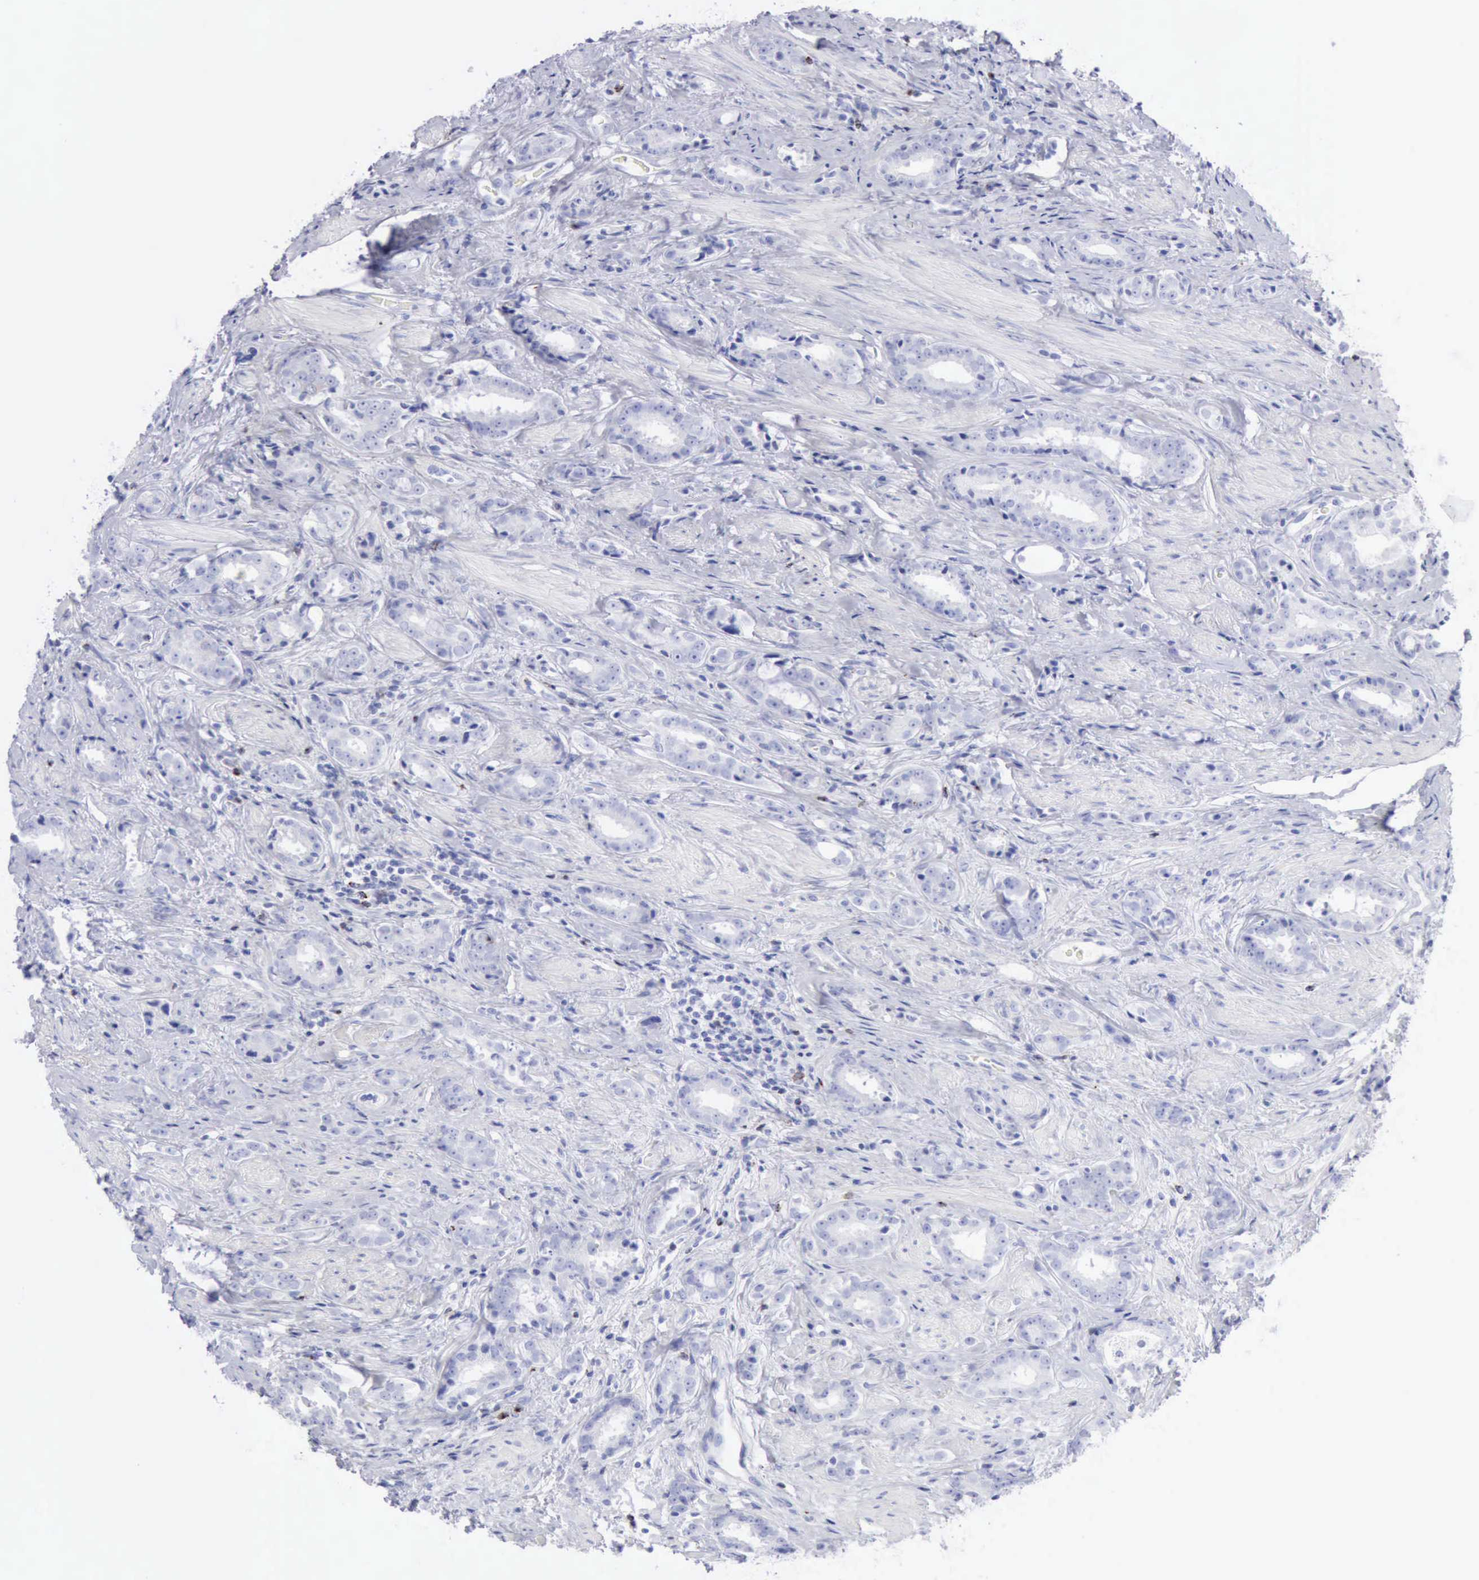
{"staining": {"intensity": "negative", "quantity": "none", "location": "none"}, "tissue": "prostate cancer", "cell_type": "Tumor cells", "image_type": "cancer", "snomed": [{"axis": "morphology", "description": "Adenocarcinoma, Medium grade"}, {"axis": "topography", "description": "Prostate"}], "caption": "Tumor cells are negative for brown protein staining in prostate cancer (adenocarcinoma (medium-grade)).", "gene": "GZMB", "patient": {"sex": "male", "age": 53}}